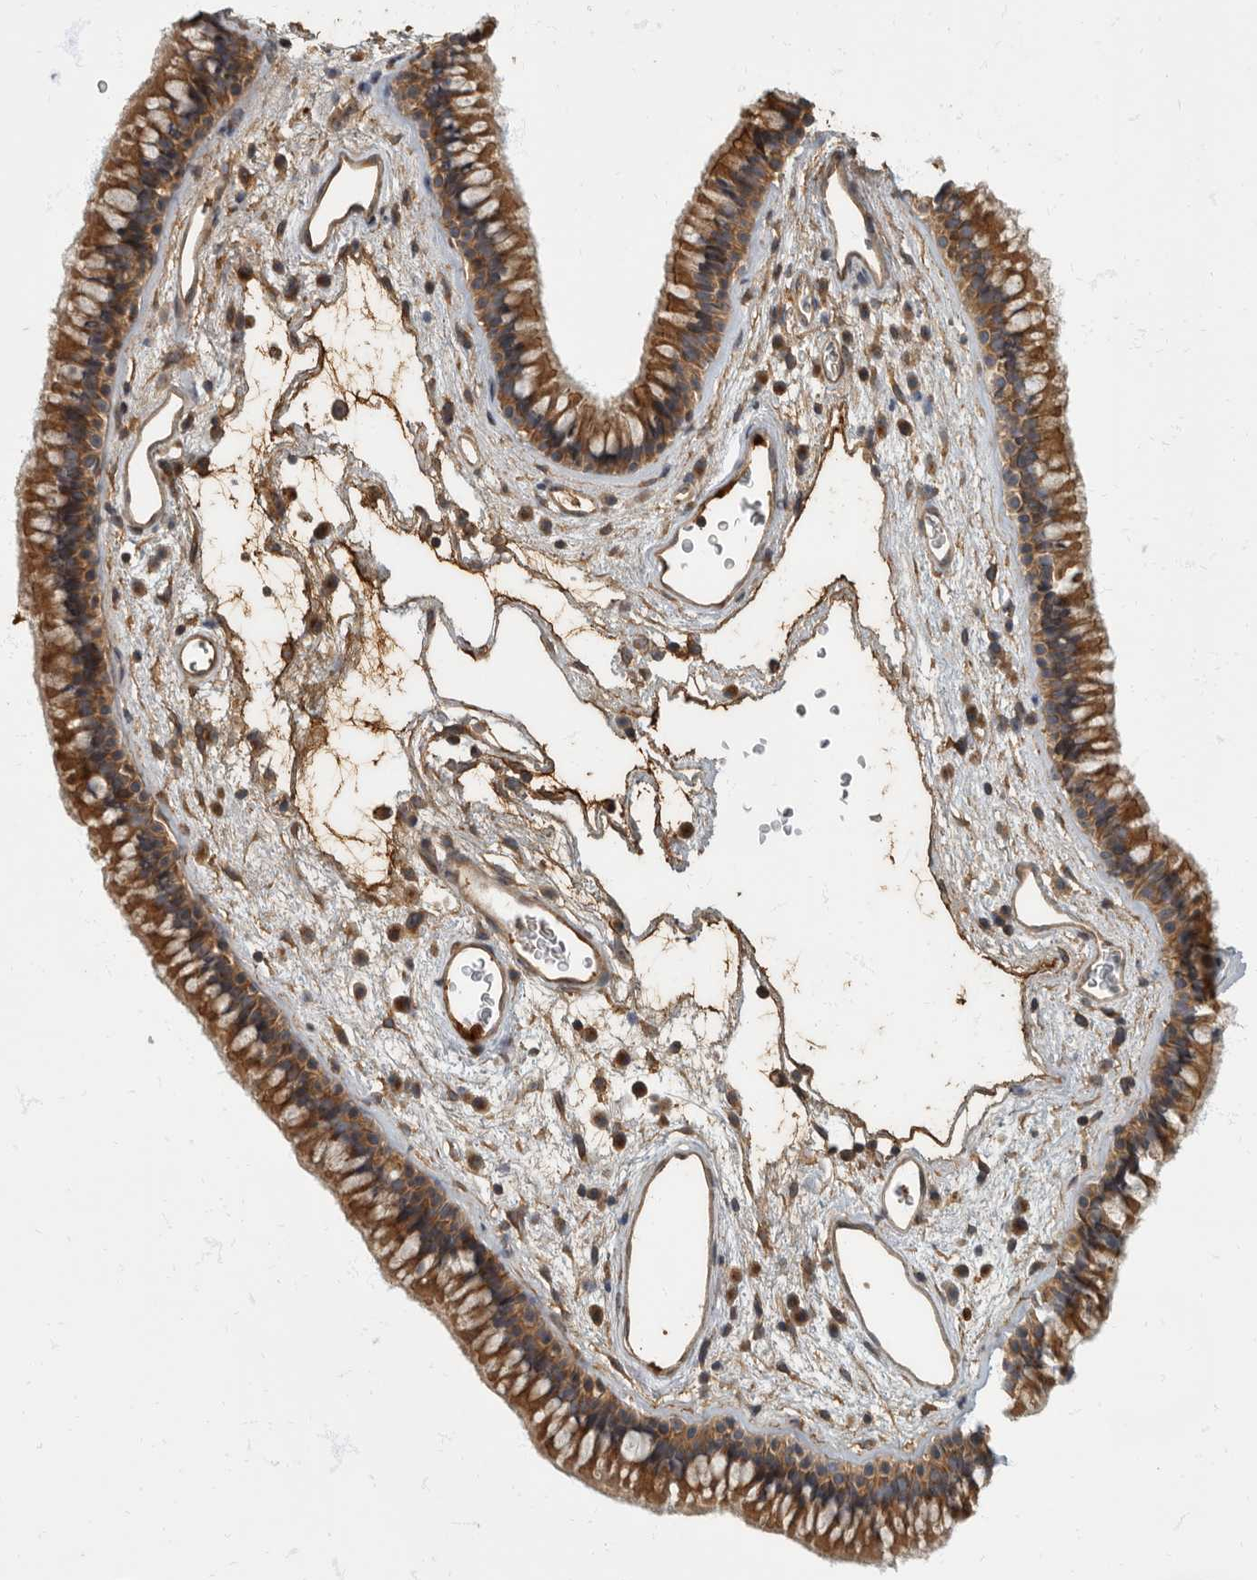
{"staining": {"intensity": "moderate", "quantity": ">75%", "location": "cytoplasmic/membranous"}, "tissue": "nasopharynx", "cell_type": "Respiratory epithelial cells", "image_type": "normal", "snomed": [{"axis": "morphology", "description": "Normal tissue, NOS"}, {"axis": "morphology", "description": "Inflammation, NOS"}, {"axis": "topography", "description": "Nasopharynx"}], "caption": "A brown stain shows moderate cytoplasmic/membranous staining of a protein in respiratory epithelial cells of benign human nasopharynx. (Brightfield microscopy of DAB IHC at high magnification).", "gene": "DAAM1", "patient": {"sex": "male", "age": 48}}